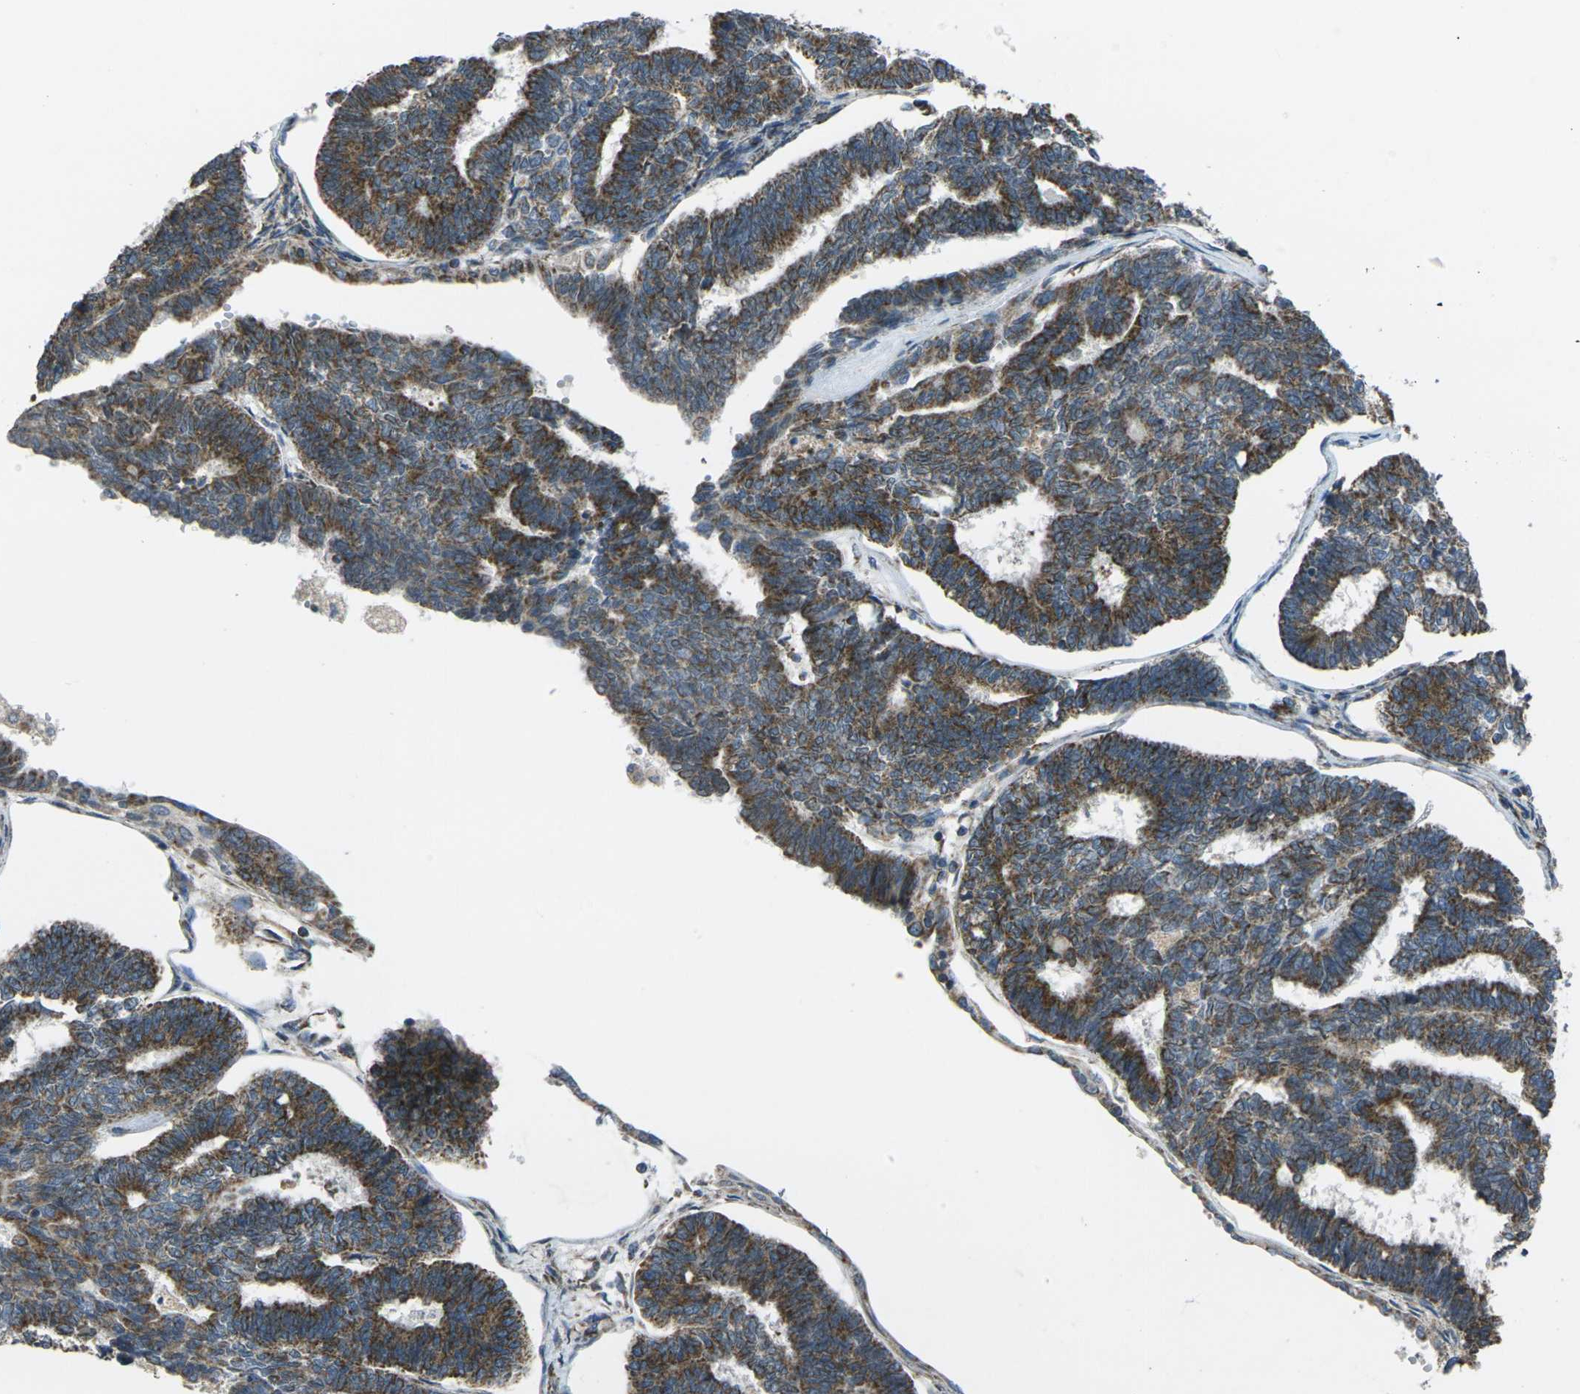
{"staining": {"intensity": "moderate", "quantity": ">75%", "location": "cytoplasmic/membranous"}, "tissue": "endometrial cancer", "cell_type": "Tumor cells", "image_type": "cancer", "snomed": [{"axis": "morphology", "description": "Adenocarcinoma, NOS"}, {"axis": "topography", "description": "Endometrium"}], "caption": "Immunohistochemical staining of human endometrial adenocarcinoma exhibits moderate cytoplasmic/membranous protein expression in approximately >75% of tumor cells.", "gene": "TMEM120B", "patient": {"sex": "female", "age": 70}}